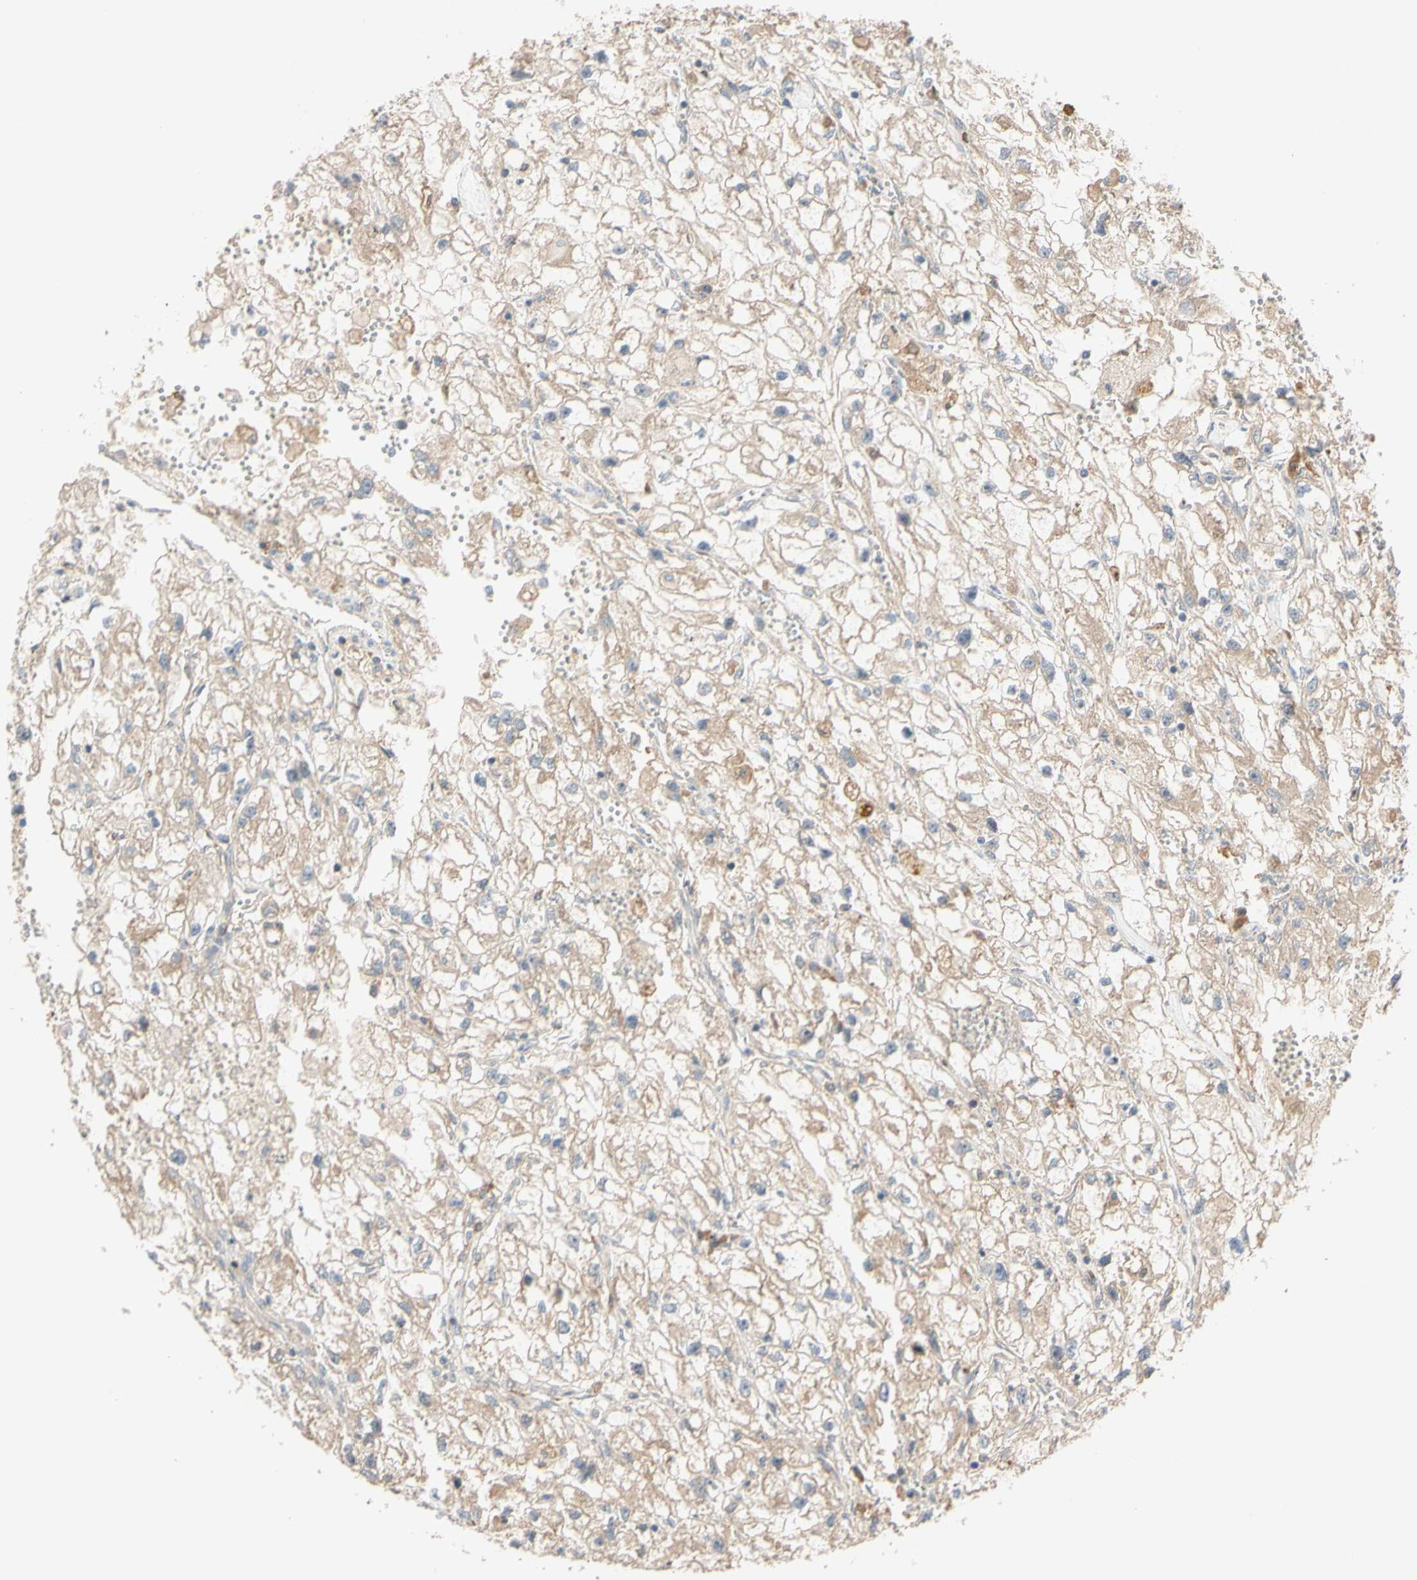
{"staining": {"intensity": "weak", "quantity": ">75%", "location": "cytoplasmic/membranous"}, "tissue": "renal cancer", "cell_type": "Tumor cells", "image_type": "cancer", "snomed": [{"axis": "morphology", "description": "Adenocarcinoma, NOS"}, {"axis": "topography", "description": "Kidney"}], "caption": "Human renal adenocarcinoma stained with a brown dye exhibits weak cytoplasmic/membranous positive staining in about >75% of tumor cells.", "gene": "MBTPS2", "patient": {"sex": "female", "age": 70}}